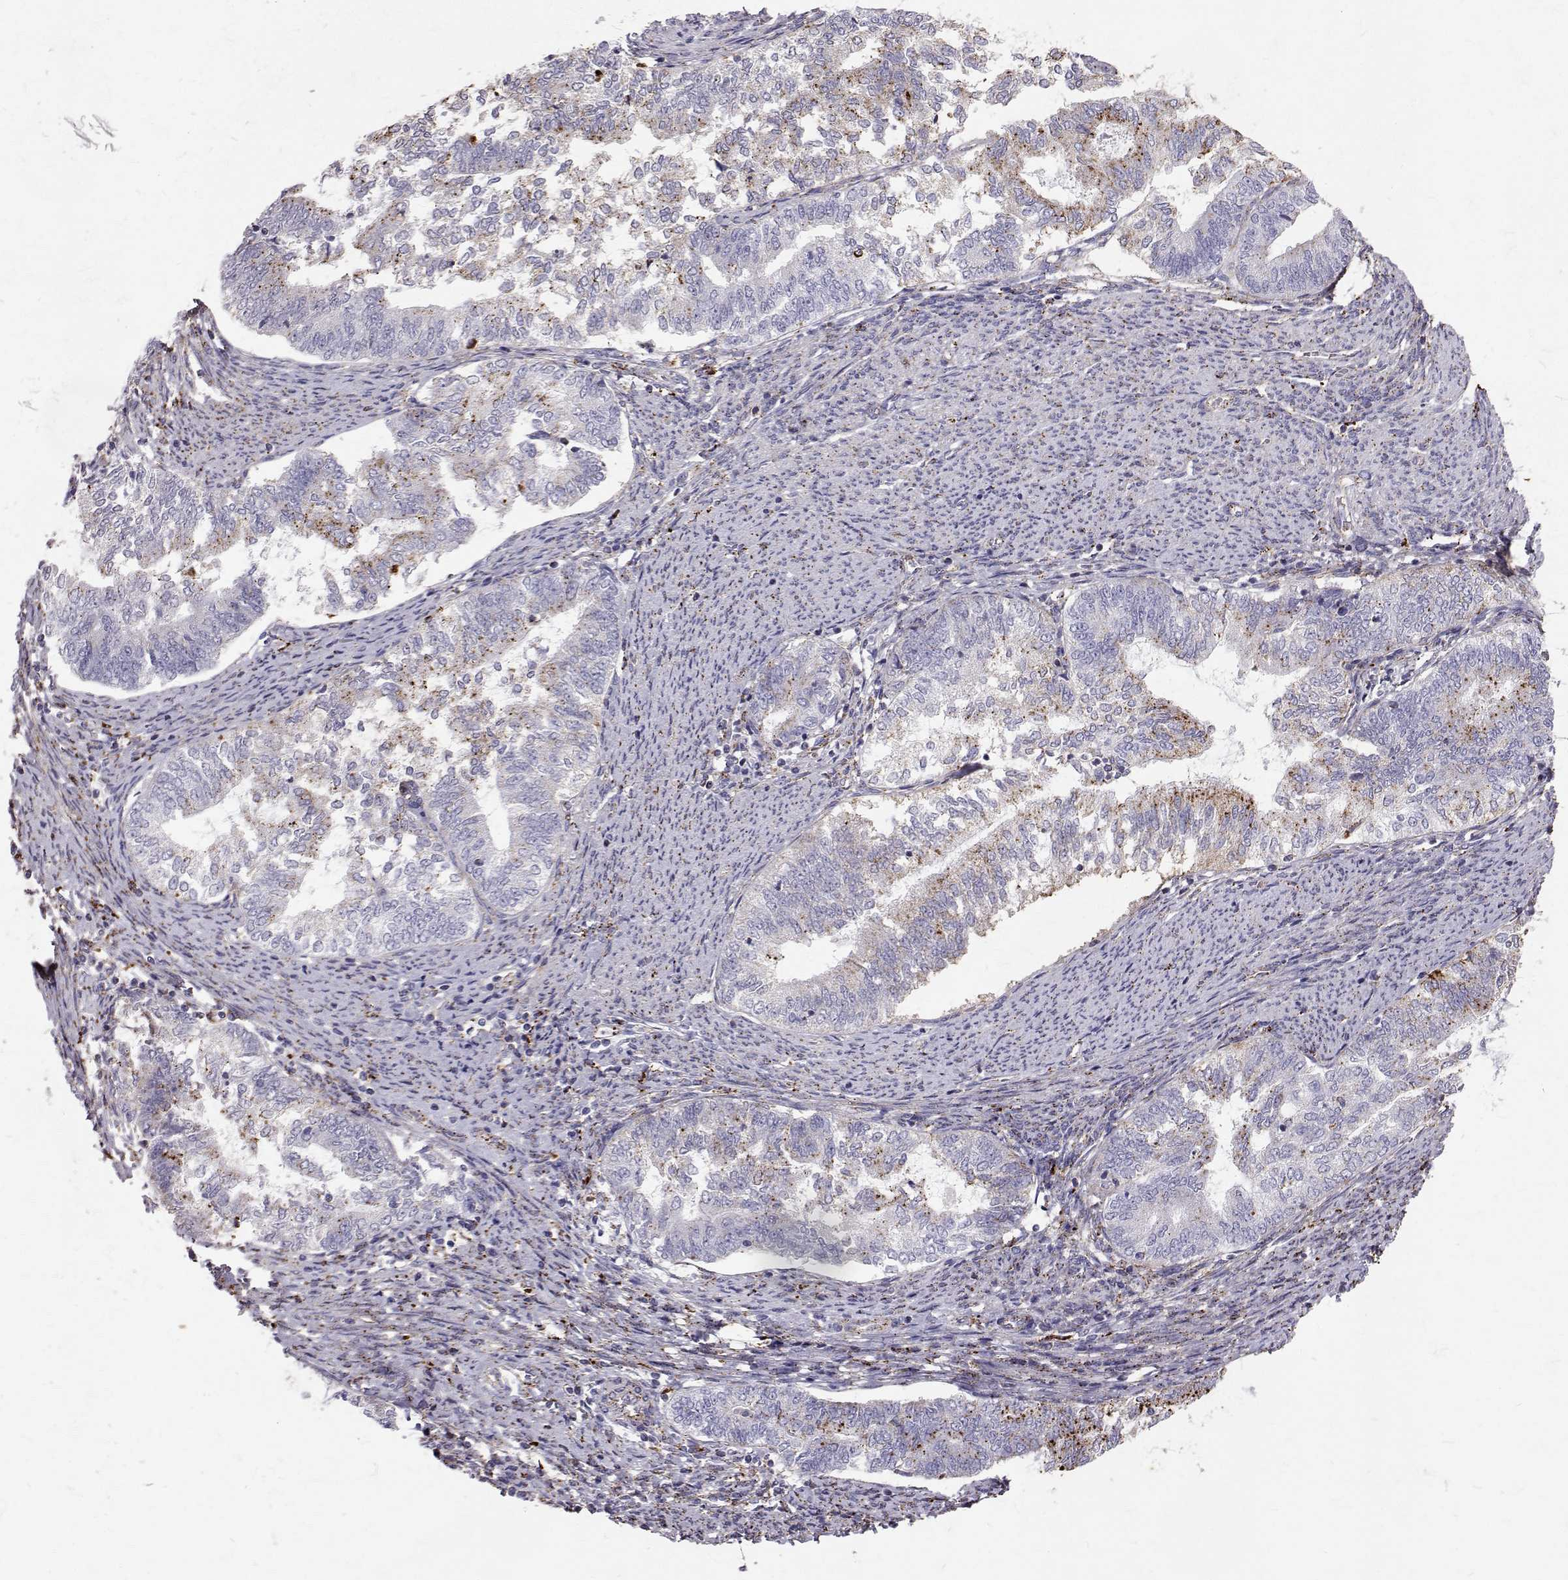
{"staining": {"intensity": "moderate", "quantity": "<25%", "location": "cytoplasmic/membranous"}, "tissue": "endometrial cancer", "cell_type": "Tumor cells", "image_type": "cancer", "snomed": [{"axis": "morphology", "description": "Adenocarcinoma, NOS"}, {"axis": "topography", "description": "Endometrium"}], "caption": "Immunohistochemical staining of endometrial cancer shows low levels of moderate cytoplasmic/membranous staining in approximately <25% of tumor cells. (Stains: DAB (3,3'-diaminobenzidine) in brown, nuclei in blue, Microscopy: brightfield microscopy at high magnification).", "gene": "TPP1", "patient": {"sex": "female", "age": 65}}